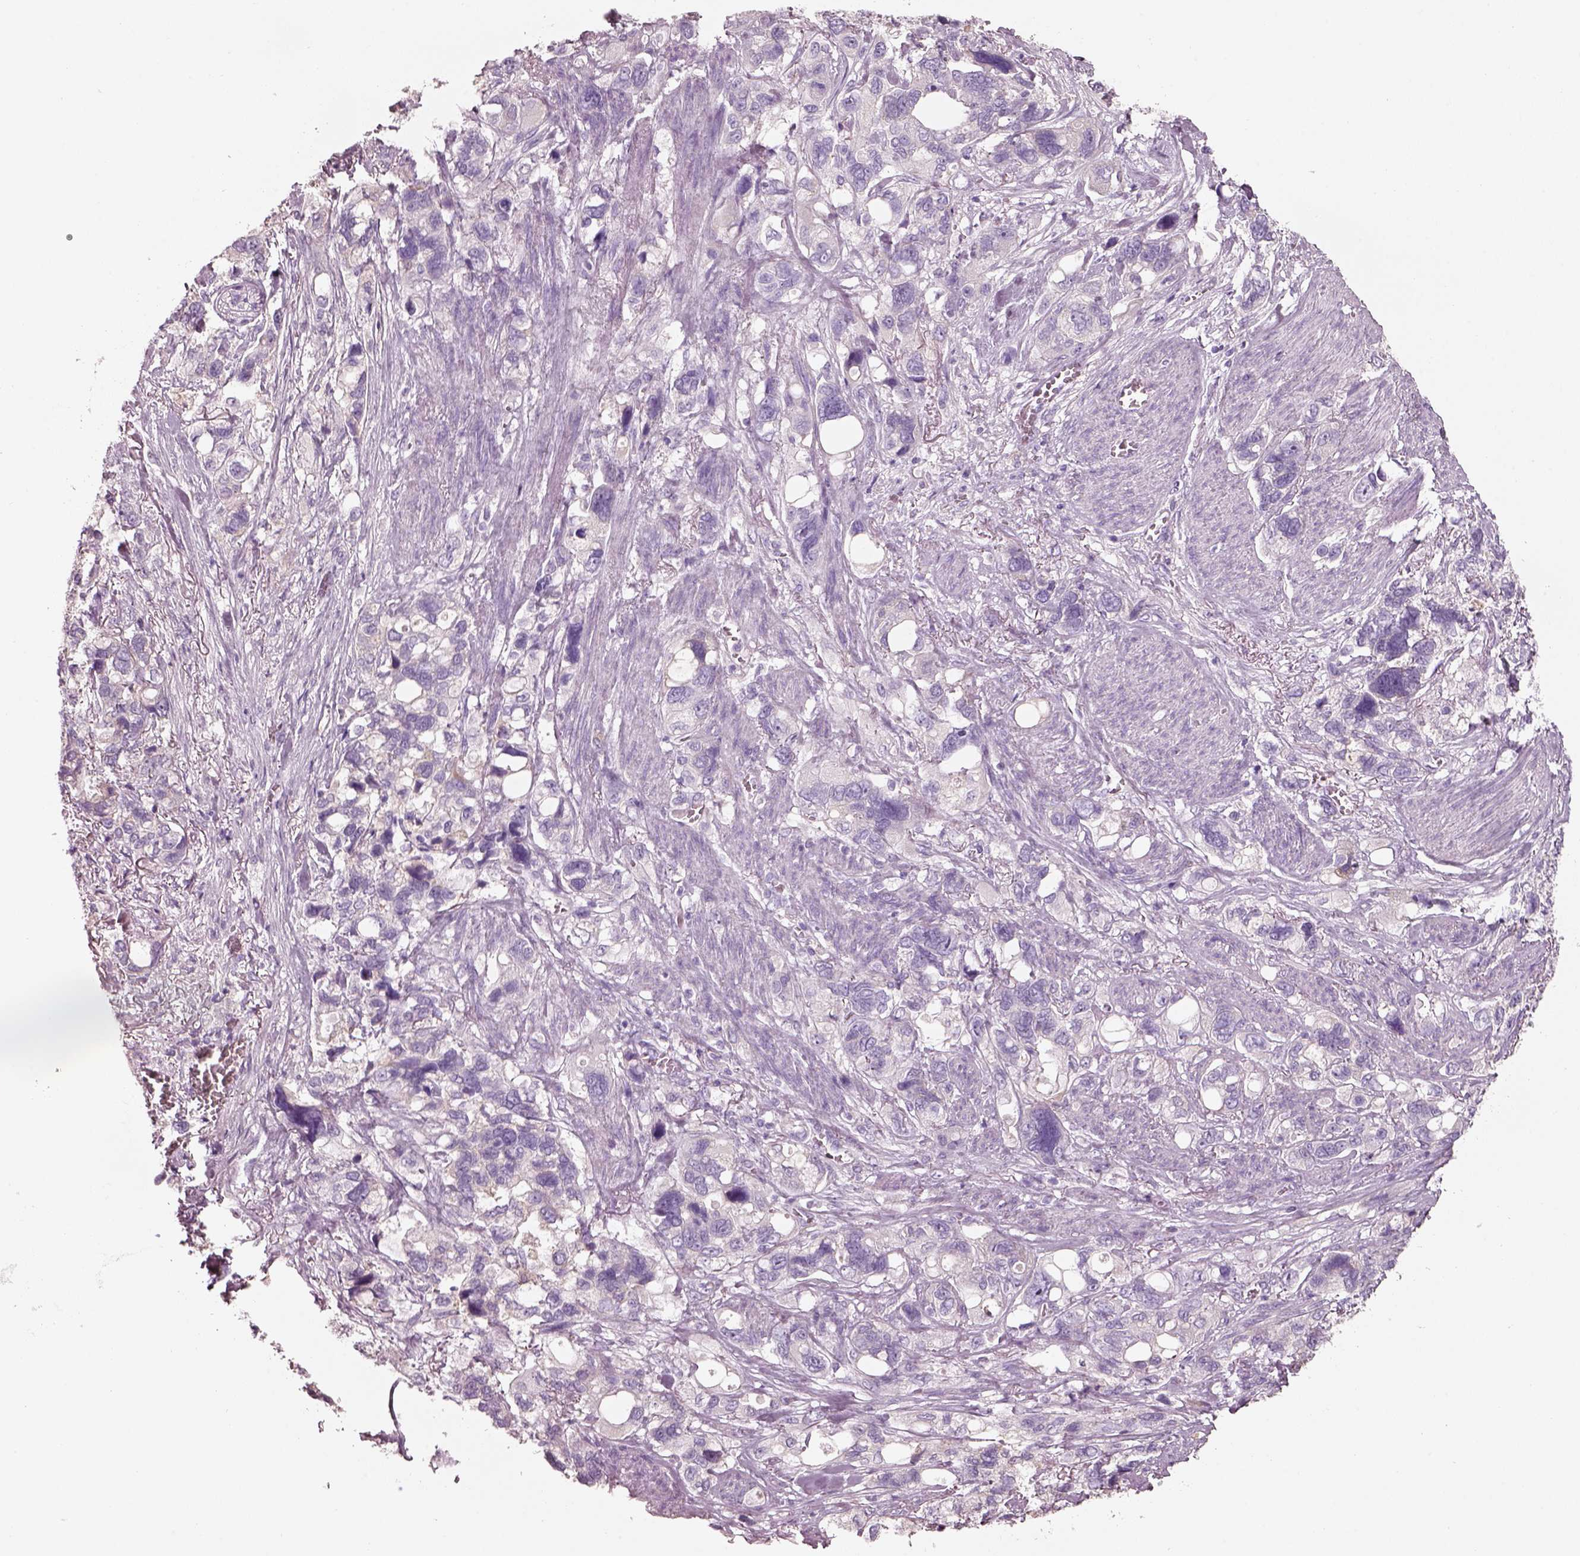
{"staining": {"intensity": "negative", "quantity": "none", "location": "none"}, "tissue": "stomach cancer", "cell_type": "Tumor cells", "image_type": "cancer", "snomed": [{"axis": "morphology", "description": "Adenocarcinoma, NOS"}, {"axis": "topography", "description": "Stomach, upper"}], "caption": "Tumor cells show no significant protein staining in stomach adenocarcinoma.", "gene": "PNOC", "patient": {"sex": "female", "age": 81}}